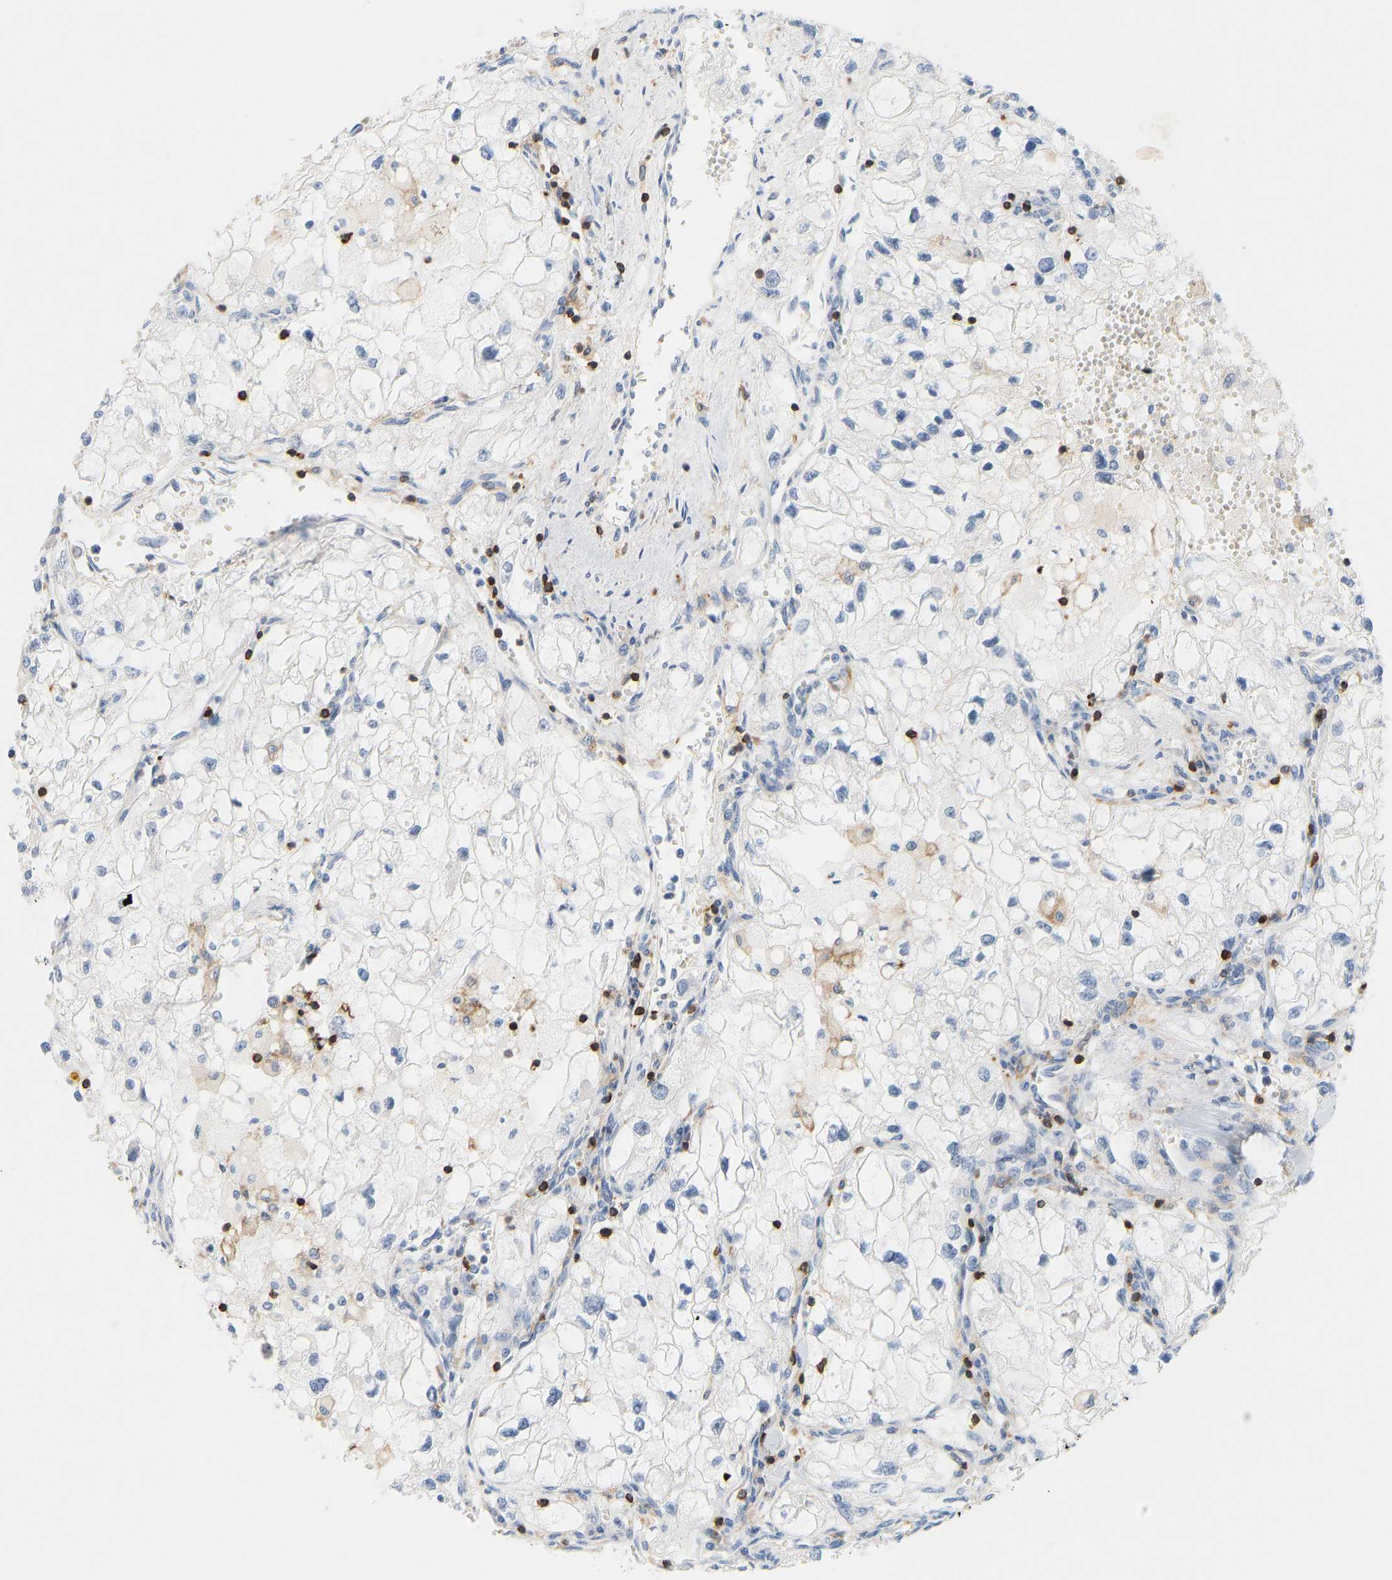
{"staining": {"intensity": "negative", "quantity": "none", "location": "none"}, "tissue": "renal cancer", "cell_type": "Tumor cells", "image_type": "cancer", "snomed": [{"axis": "morphology", "description": "Adenocarcinoma, NOS"}, {"axis": "topography", "description": "Kidney"}], "caption": "IHC histopathology image of renal cancer (adenocarcinoma) stained for a protein (brown), which demonstrates no staining in tumor cells.", "gene": "EVL", "patient": {"sex": "female", "age": 70}}